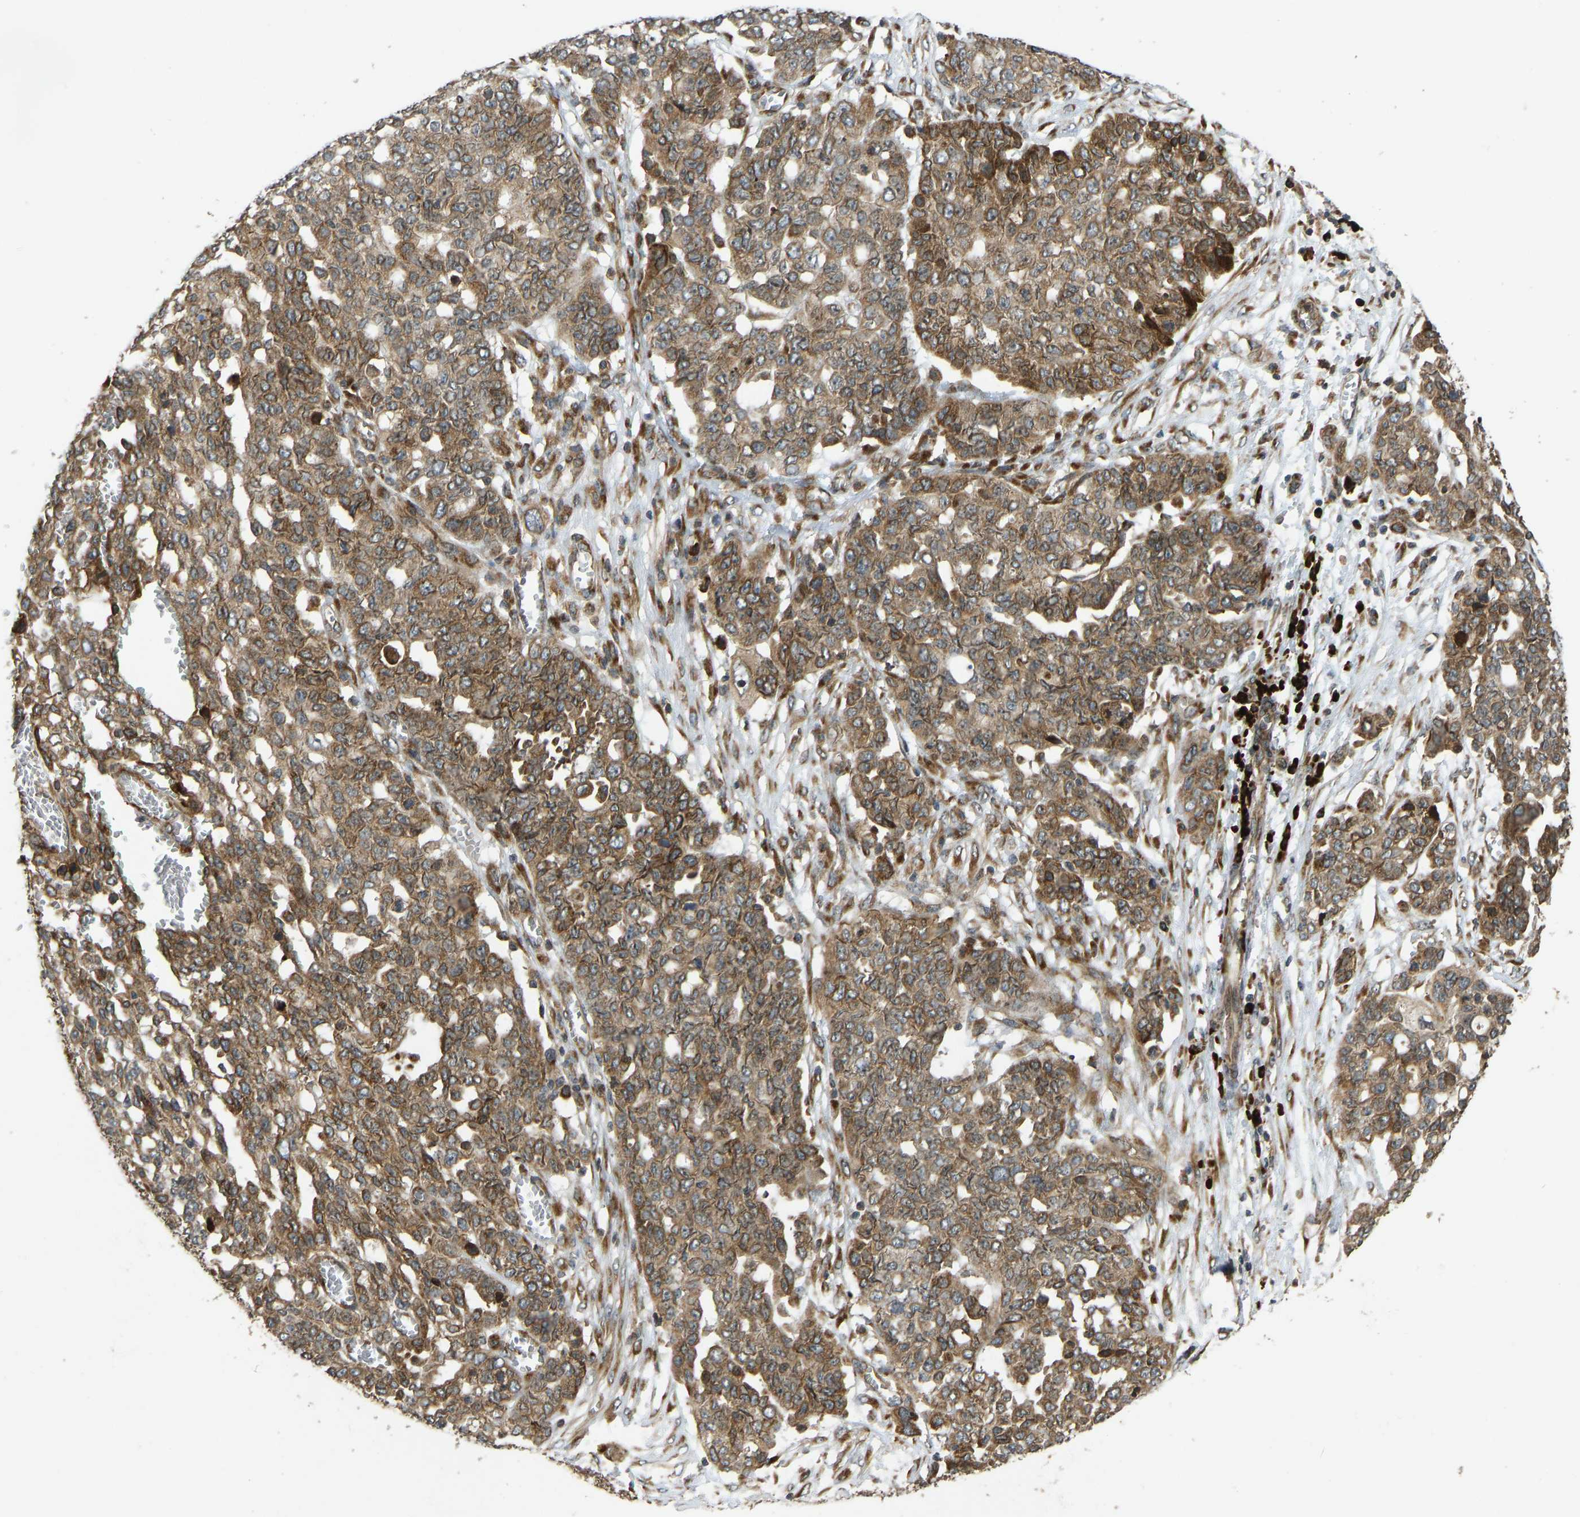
{"staining": {"intensity": "moderate", "quantity": ">75%", "location": "cytoplasmic/membranous"}, "tissue": "ovarian cancer", "cell_type": "Tumor cells", "image_type": "cancer", "snomed": [{"axis": "morphology", "description": "Cystadenocarcinoma, serous, NOS"}, {"axis": "topography", "description": "Soft tissue"}, {"axis": "topography", "description": "Ovary"}], "caption": "A brown stain highlights moderate cytoplasmic/membranous expression of a protein in human serous cystadenocarcinoma (ovarian) tumor cells. The protein of interest is shown in brown color, while the nuclei are stained blue.", "gene": "RPN2", "patient": {"sex": "female", "age": 57}}